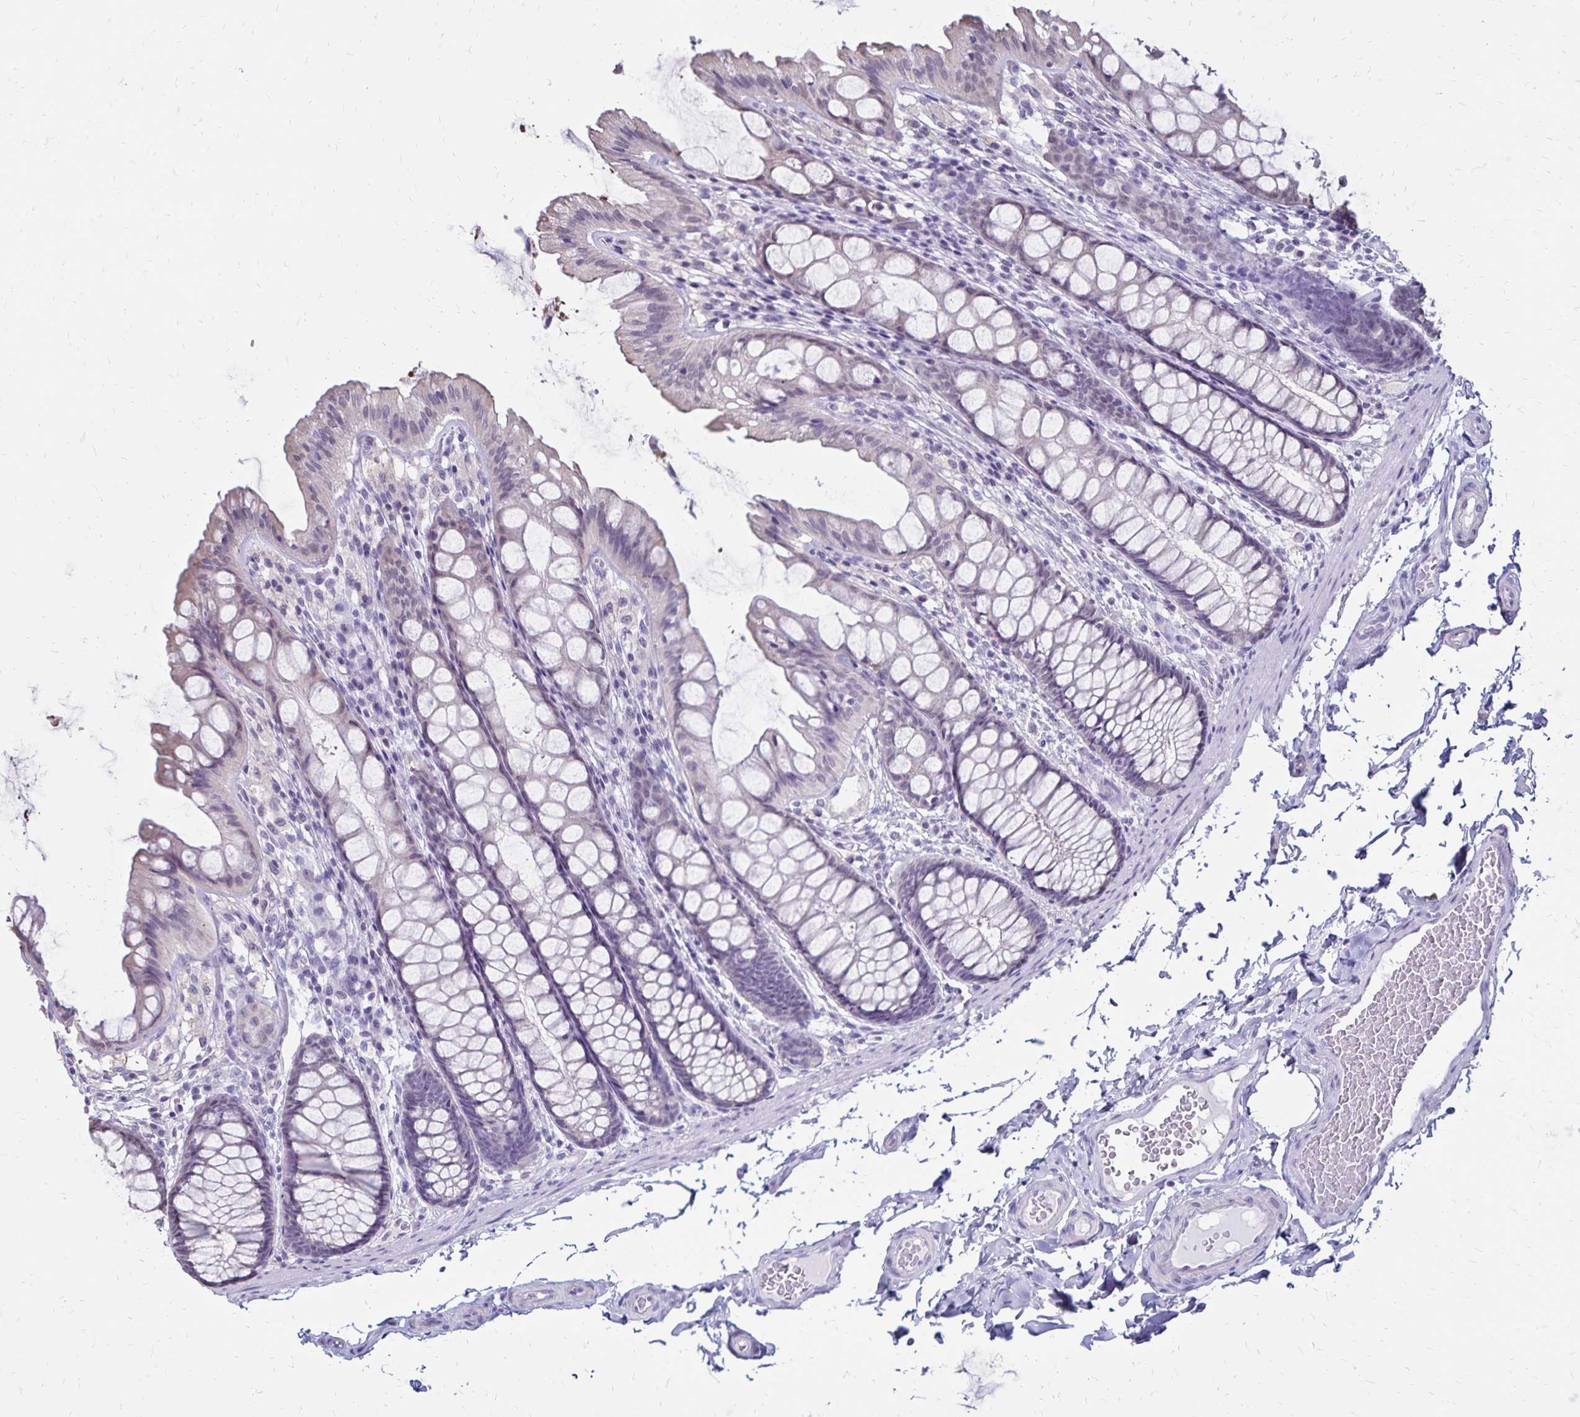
{"staining": {"intensity": "negative", "quantity": "none", "location": "none"}, "tissue": "colon", "cell_type": "Endothelial cells", "image_type": "normal", "snomed": [{"axis": "morphology", "description": "Normal tissue, NOS"}, {"axis": "topography", "description": "Colon"}], "caption": "Colon was stained to show a protein in brown. There is no significant positivity in endothelial cells. Nuclei are stained in blue.", "gene": "SH3GL3", "patient": {"sex": "male", "age": 47}}